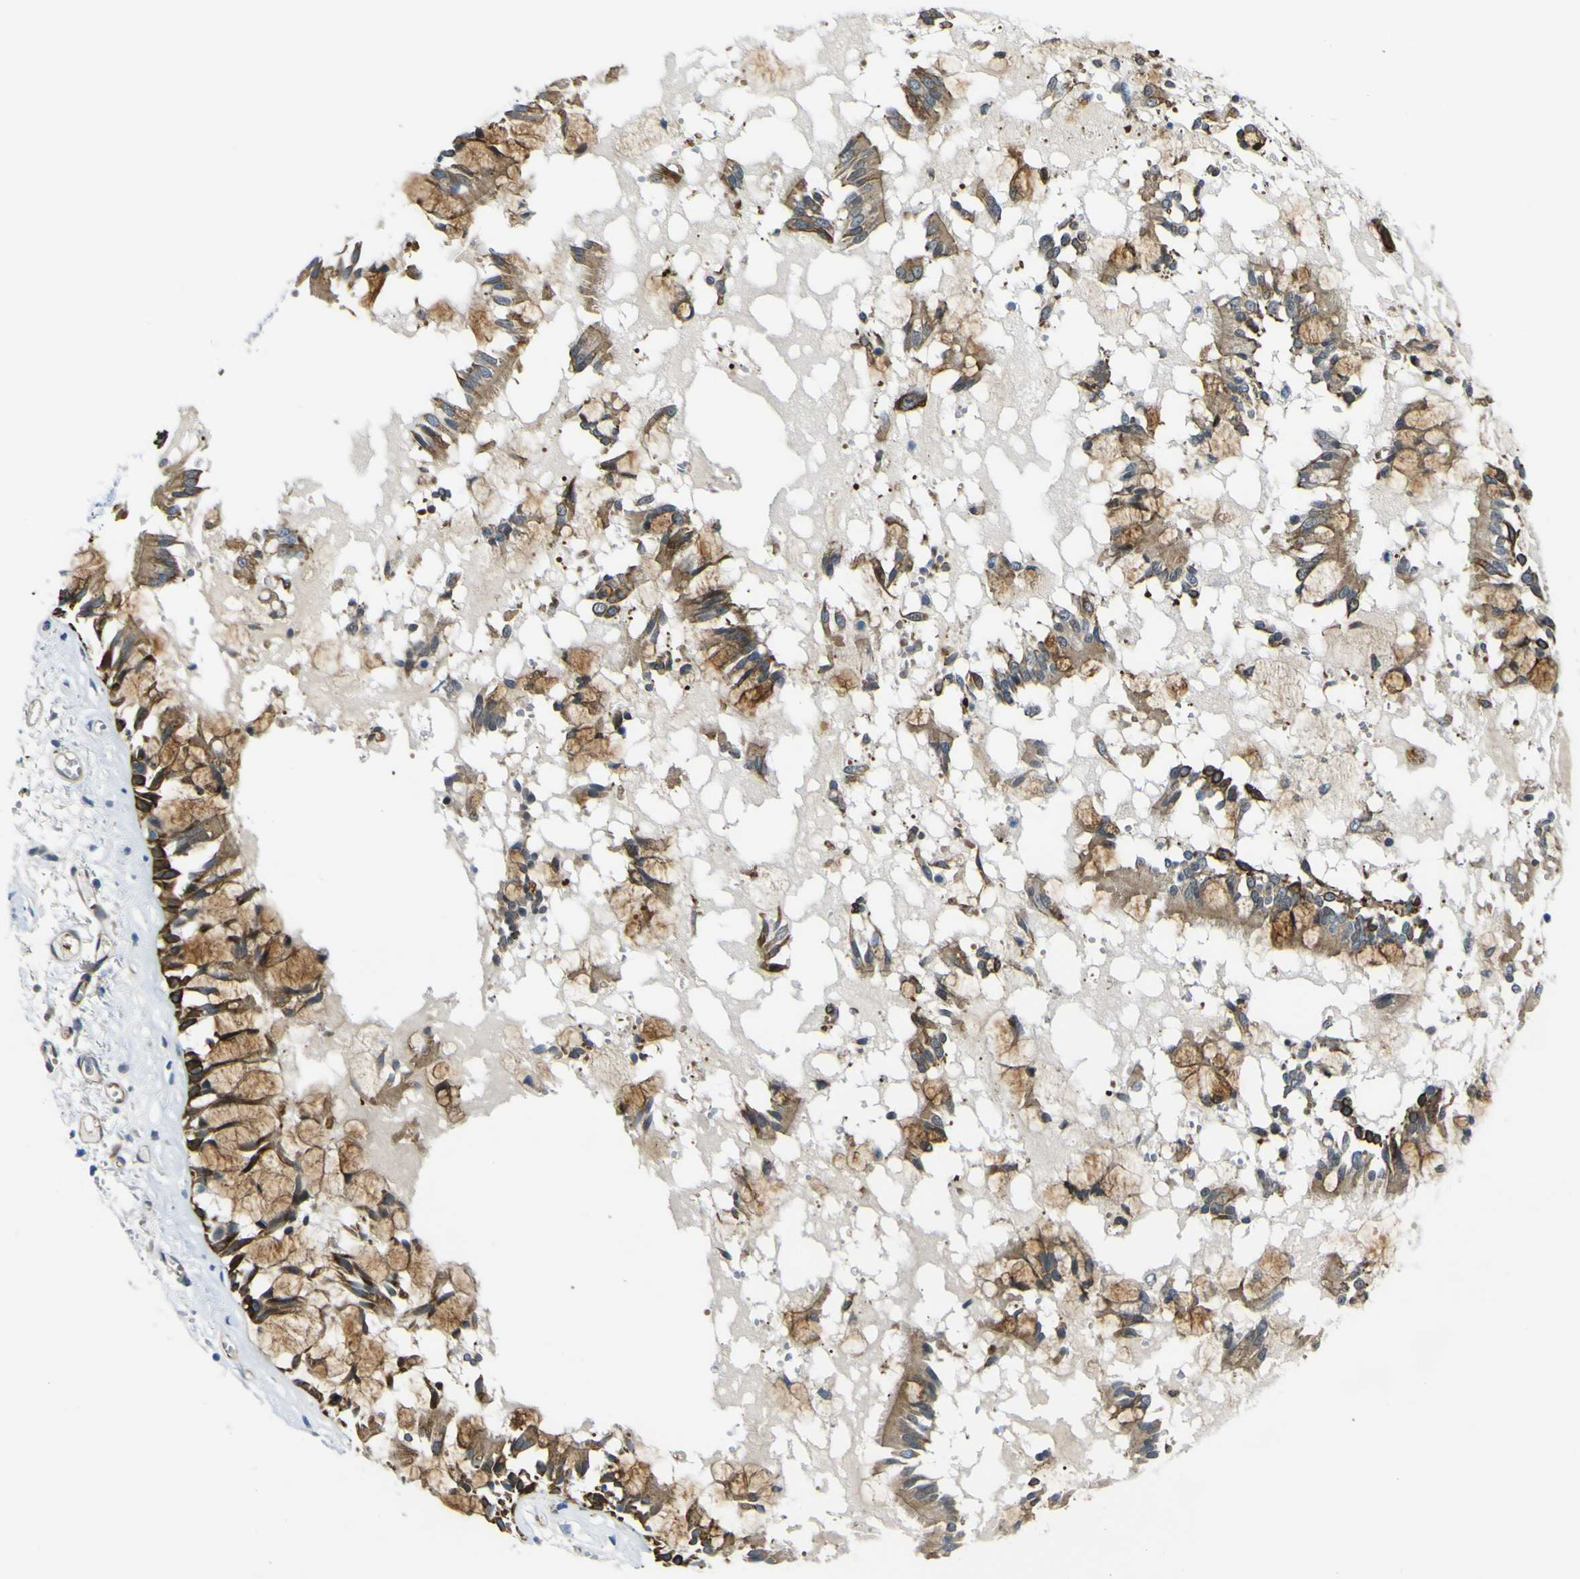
{"staining": {"intensity": "strong", "quantity": ">75%", "location": "cytoplasmic/membranous"}, "tissue": "bronchus", "cell_type": "Respiratory epithelial cells", "image_type": "normal", "snomed": [{"axis": "morphology", "description": "Normal tissue, NOS"}, {"axis": "morphology", "description": "Inflammation, NOS"}, {"axis": "topography", "description": "Cartilage tissue"}, {"axis": "topography", "description": "Lung"}], "caption": "This photomicrograph demonstrates unremarkable bronchus stained with immunohistochemistry (IHC) to label a protein in brown. The cytoplasmic/membranous of respiratory epithelial cells show strong positivity for the protein. Nuclei are counter-stained blue.", "gene": "KDM7A", "patient": {"sex": "male", "age": 71}}